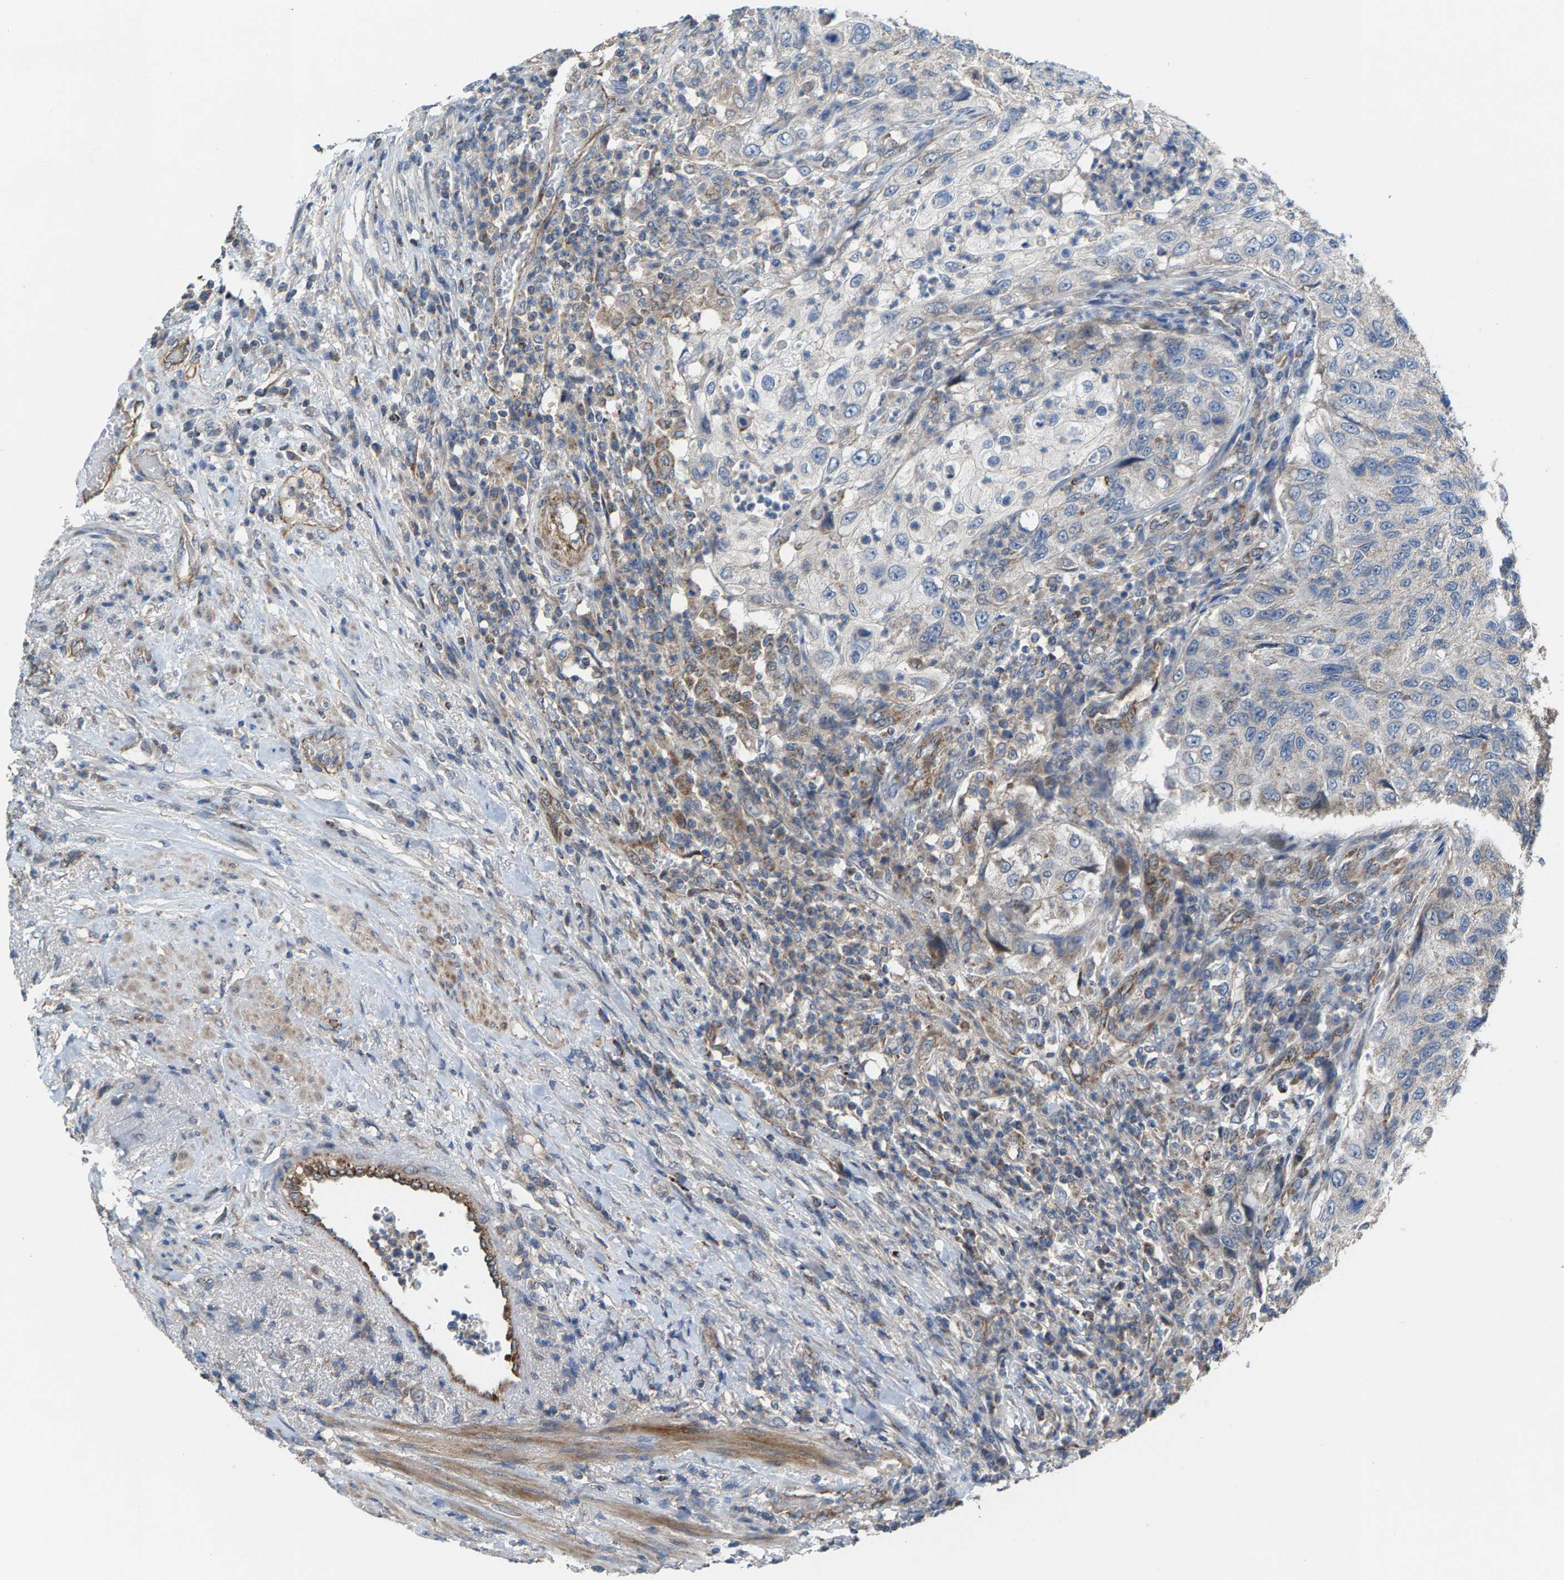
{"staining": {"intensity": "weak", "quantity": "<25%", "location": "cytoplasmic/membranous"}, "tissue": "urothelial cancer", "cell_type": "Tumor cells", "image_type": "cancer", "snomed": [{"axis": "morphology", "description": "Urothelial carcinoma, High grade"}, {"axis": "topography", "description": "Urinary bladder"}], "caption": "DAB (3,3'-diaminobenzidine) immunohistochemical staining of high-grade urothelial carcinoma exhibits no significant expression in tumor cells. (Immunohistochemistry (ihc), brightfield microscopy, high magnification).", "gene": "MRM1", "patient": {"sex": "female", "age": 60}}